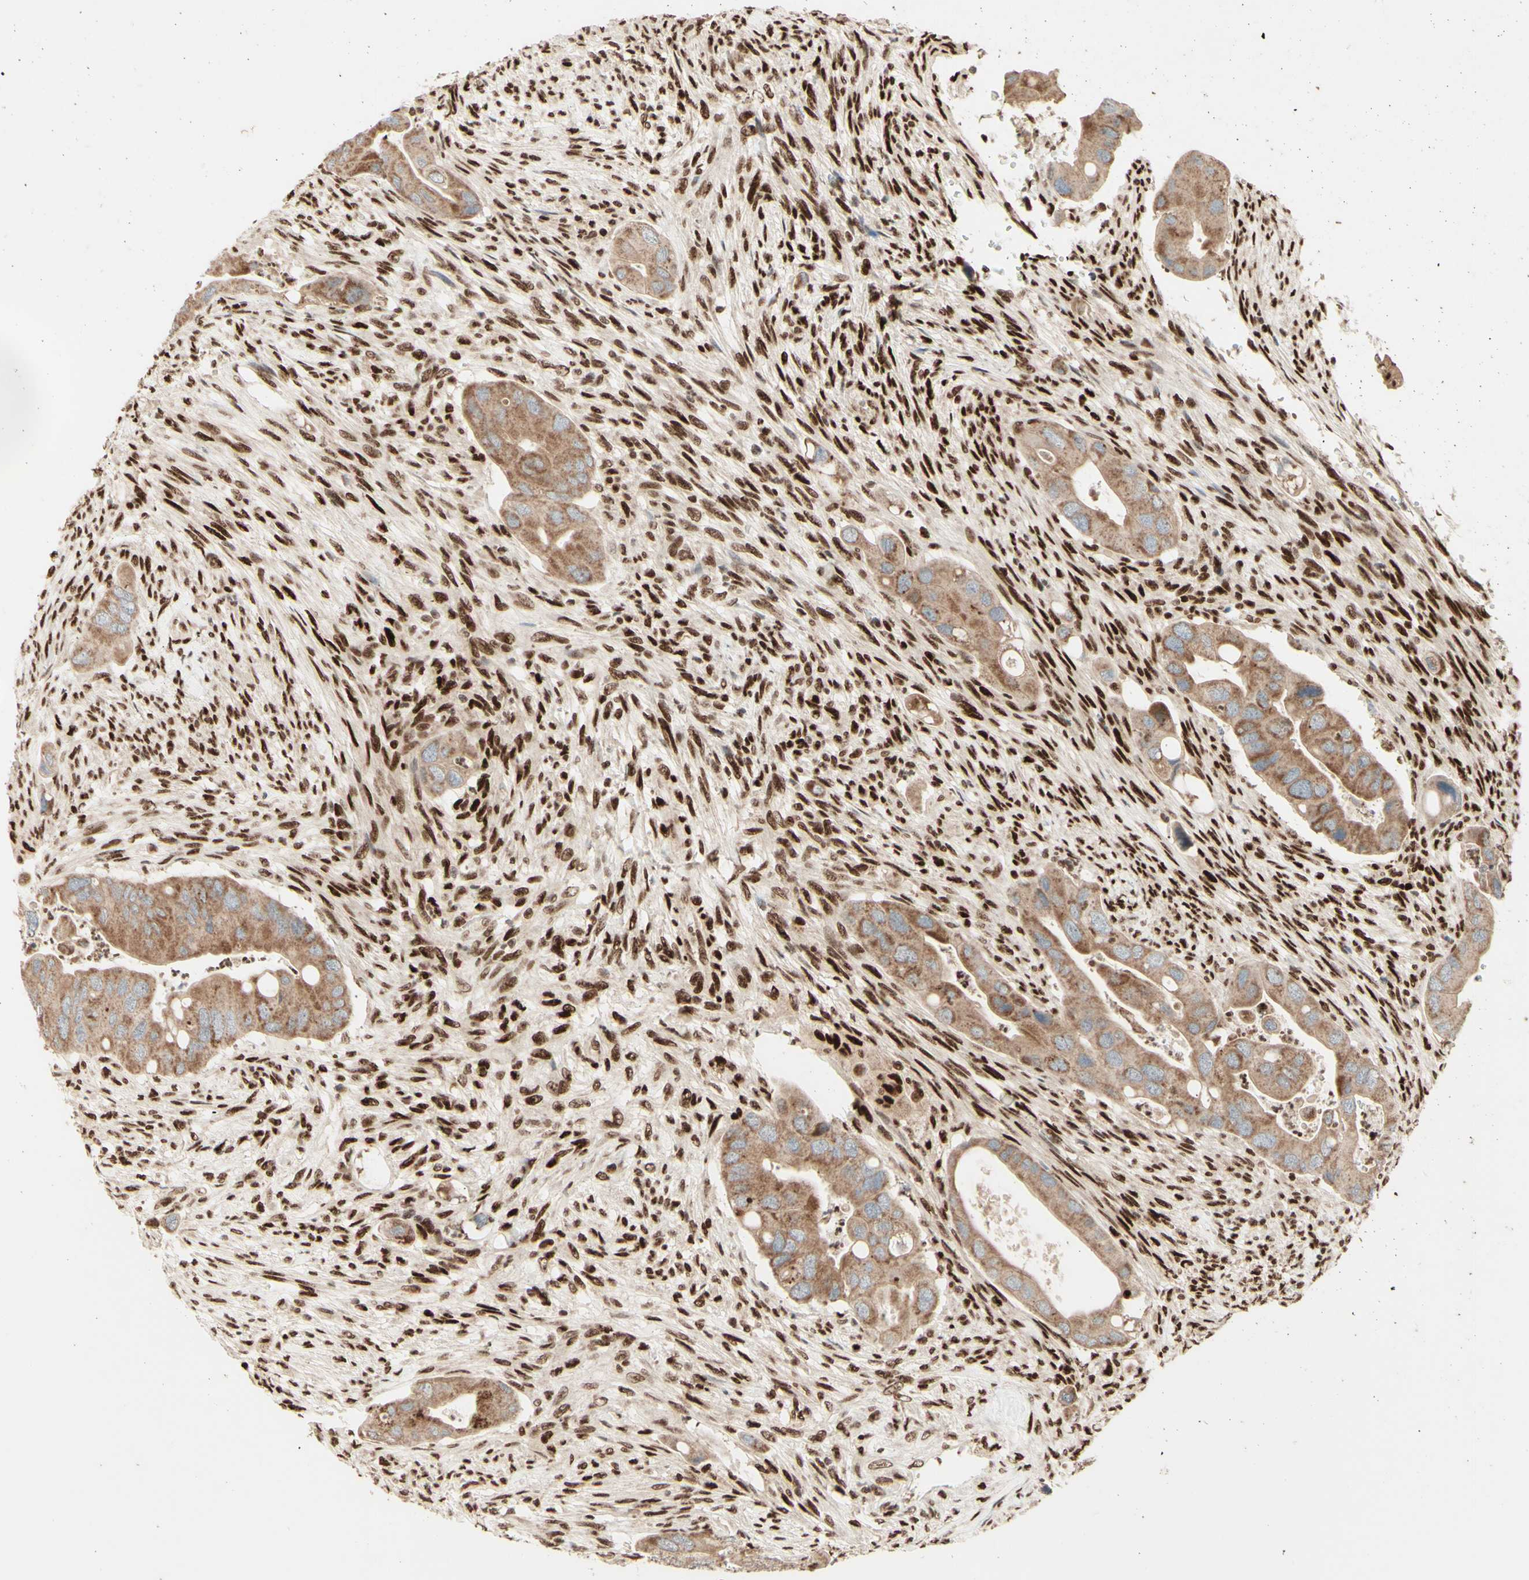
{"staining": {"intensity": "moderate", "quantity": ">75%", "location": "cytoplasmic/membranous"}, "tissue": "colorectal cancer", "cell_type": "Tumor cells", "image_type": "cancer", "snomed": [{"axis": "morphology", "description": "Adenocarcinoma, NOS"}, {"axis": "topography", "description": "Rectum"}], "caption": "Protein expression analysis of human adenocarcinoma (colorectal) reveals moderate cytoplasmic/membranous staining in approximately >75% of tumor cells.", "gene": "NR3C1", "patient": {"sex": "female", "age": 57}}